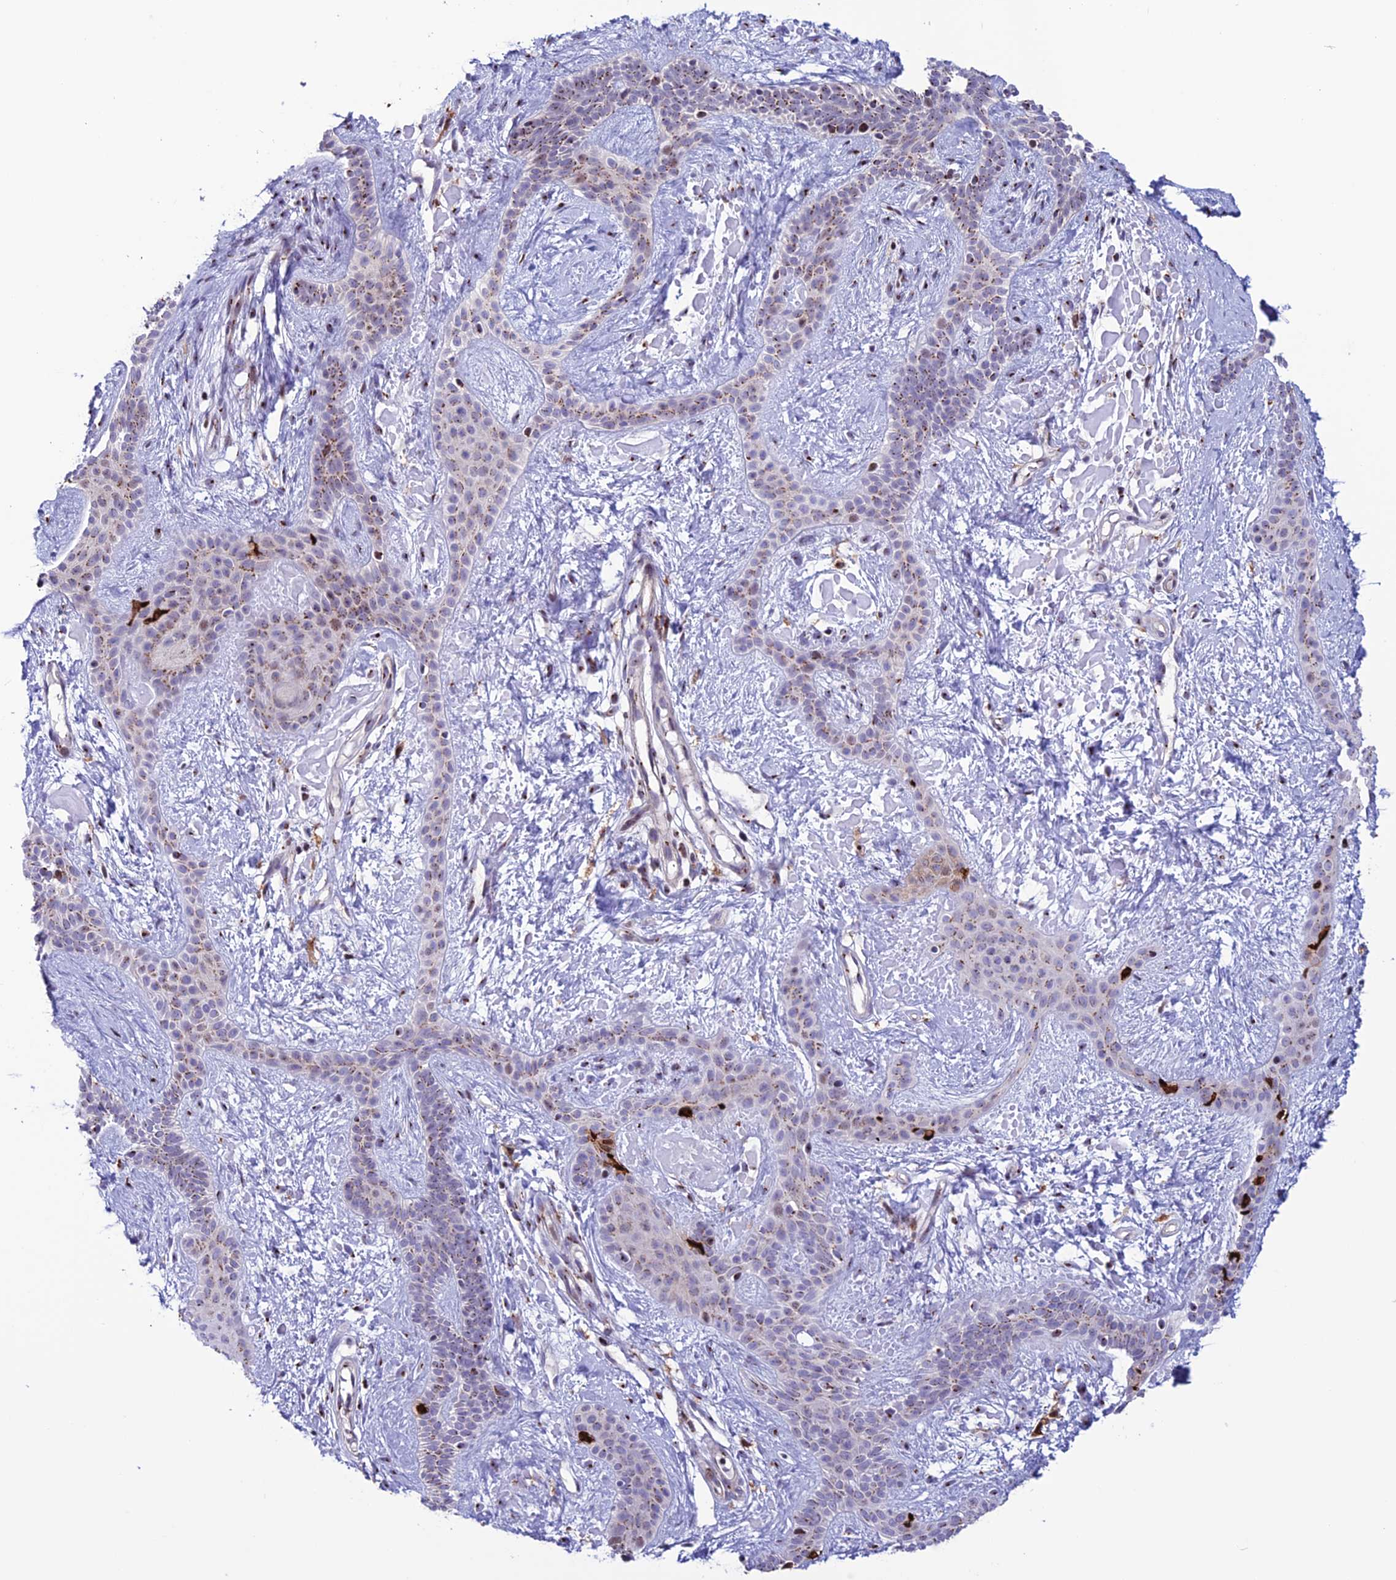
{"staining": {"intensity": "moderate", "quantity": "25%-75%", "location": "cytoplasmic/membranous"}, "tissue": "skin cancer", "cell_type": "Tumor cells", "image_type": "cancer", "snomed": [{"axis": "morphology", "description": "Basal cell carcinoma"}, {"axis": "topography", "description": "Skin"}], "caption": "Brown immunohistochemical staining in basal cell carcinoma (skin) shows moderate cytoplasmic/membranous positivity in approximately 25%-75% of tumor cells. (Stains: DAB (3,3'-diaminobenzidine) in brown, nuclei in blue, Microscopy: brightfield microscopy at high magnification).", "gene": "PLEKHA4", "patient": {"sex": "male", "age": 78}}